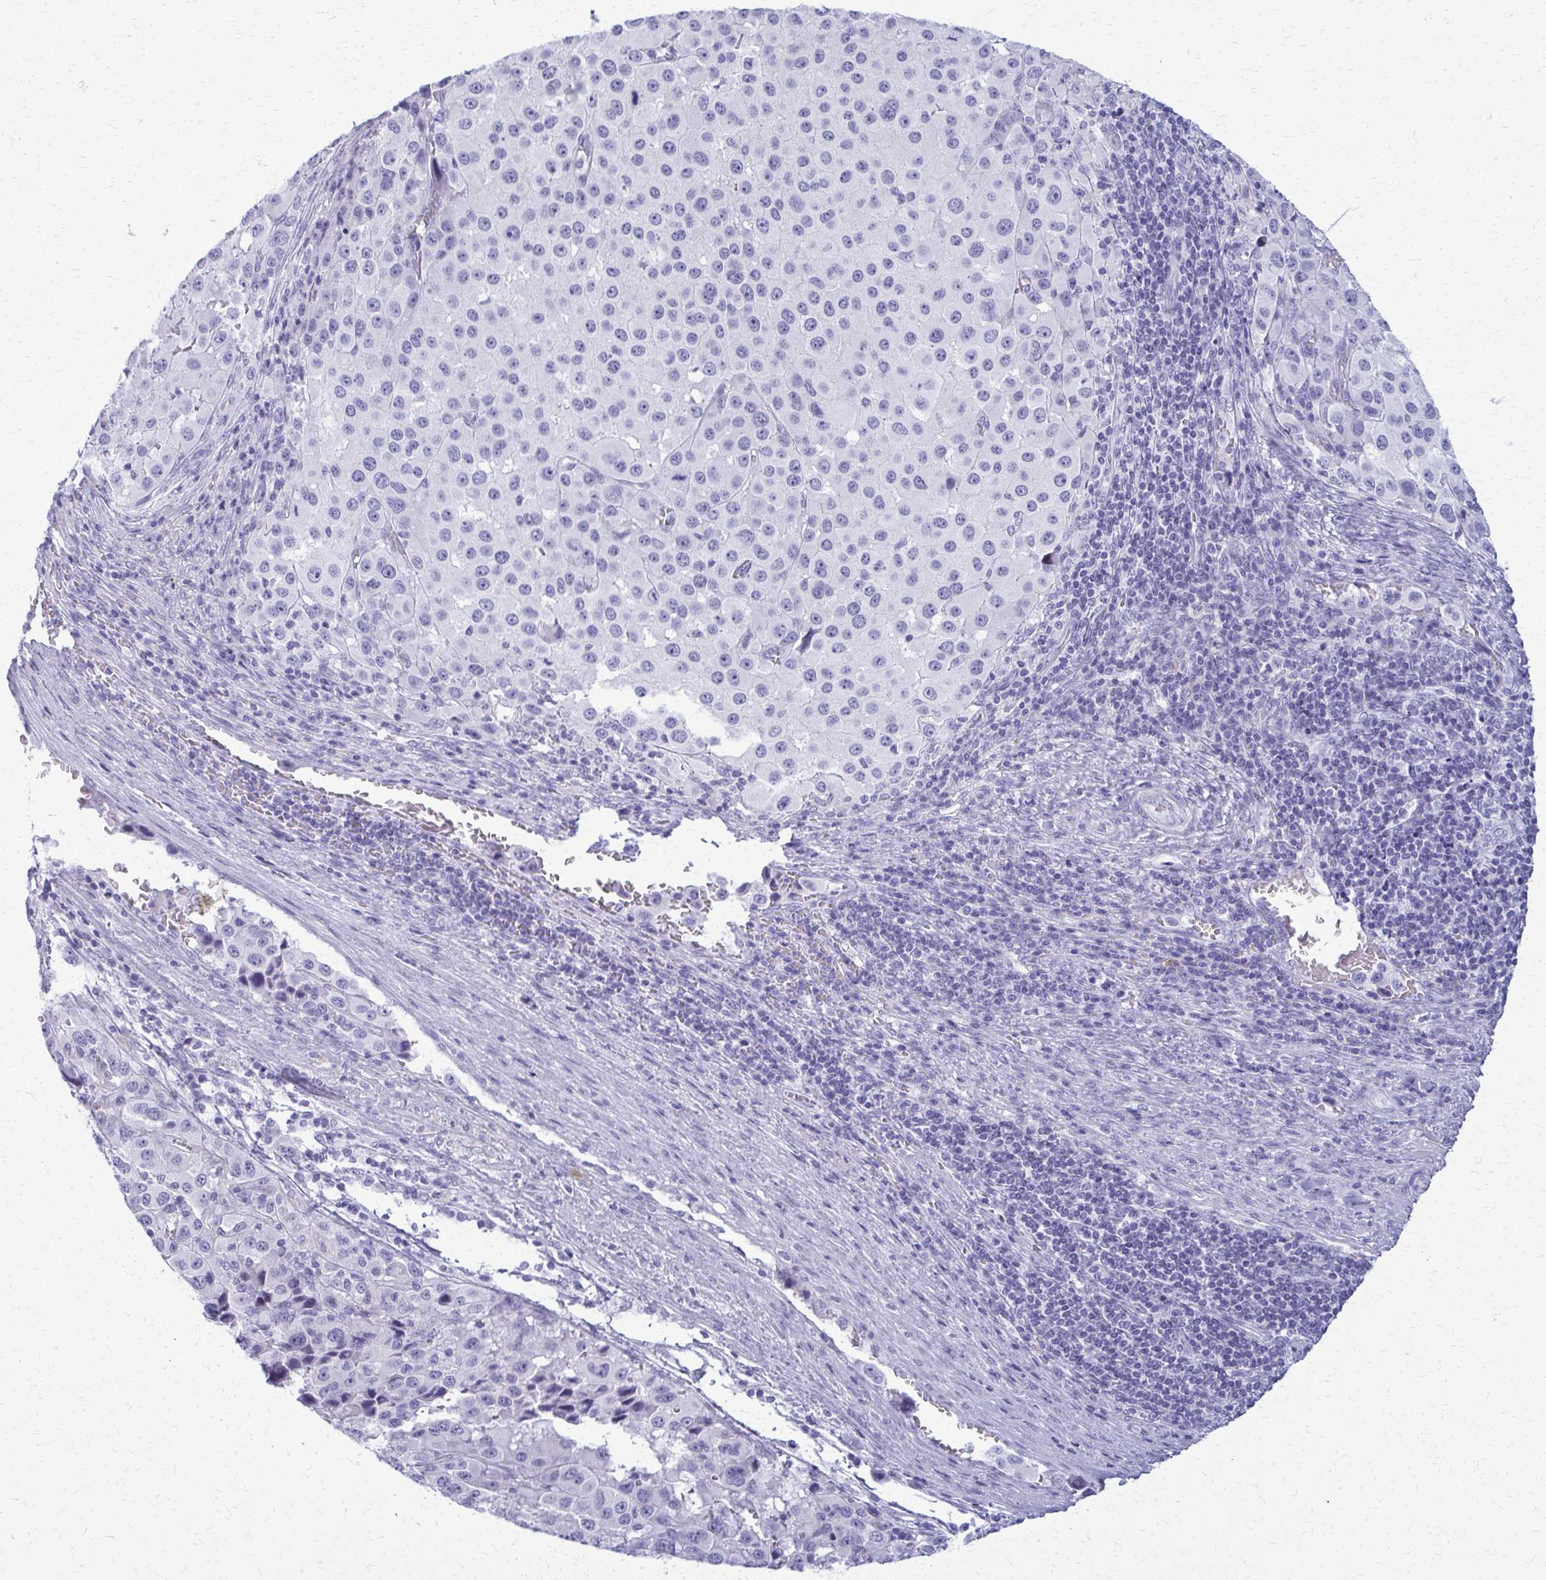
{"staining": {"intensity": "negative", "quantity": "none", "location": "none"}, "tissue": "melanoma", "cell_type": "Tumor cells", "image_type": "cancer", "snomed": [{"axis": "morphology", "description": "Malignant melanoma, Metastatic site"}, {"axis": "topography", "description": "Lymph node"}], "caption": "Immunohistochemistry (IHC) histopathology image of neoplastic tissue: human melanoma stained with DAB exhibits no significant protein staining in tumor cells.", "gene": "ACSM2B", "patient": {"sex": "female", "age": 65}}